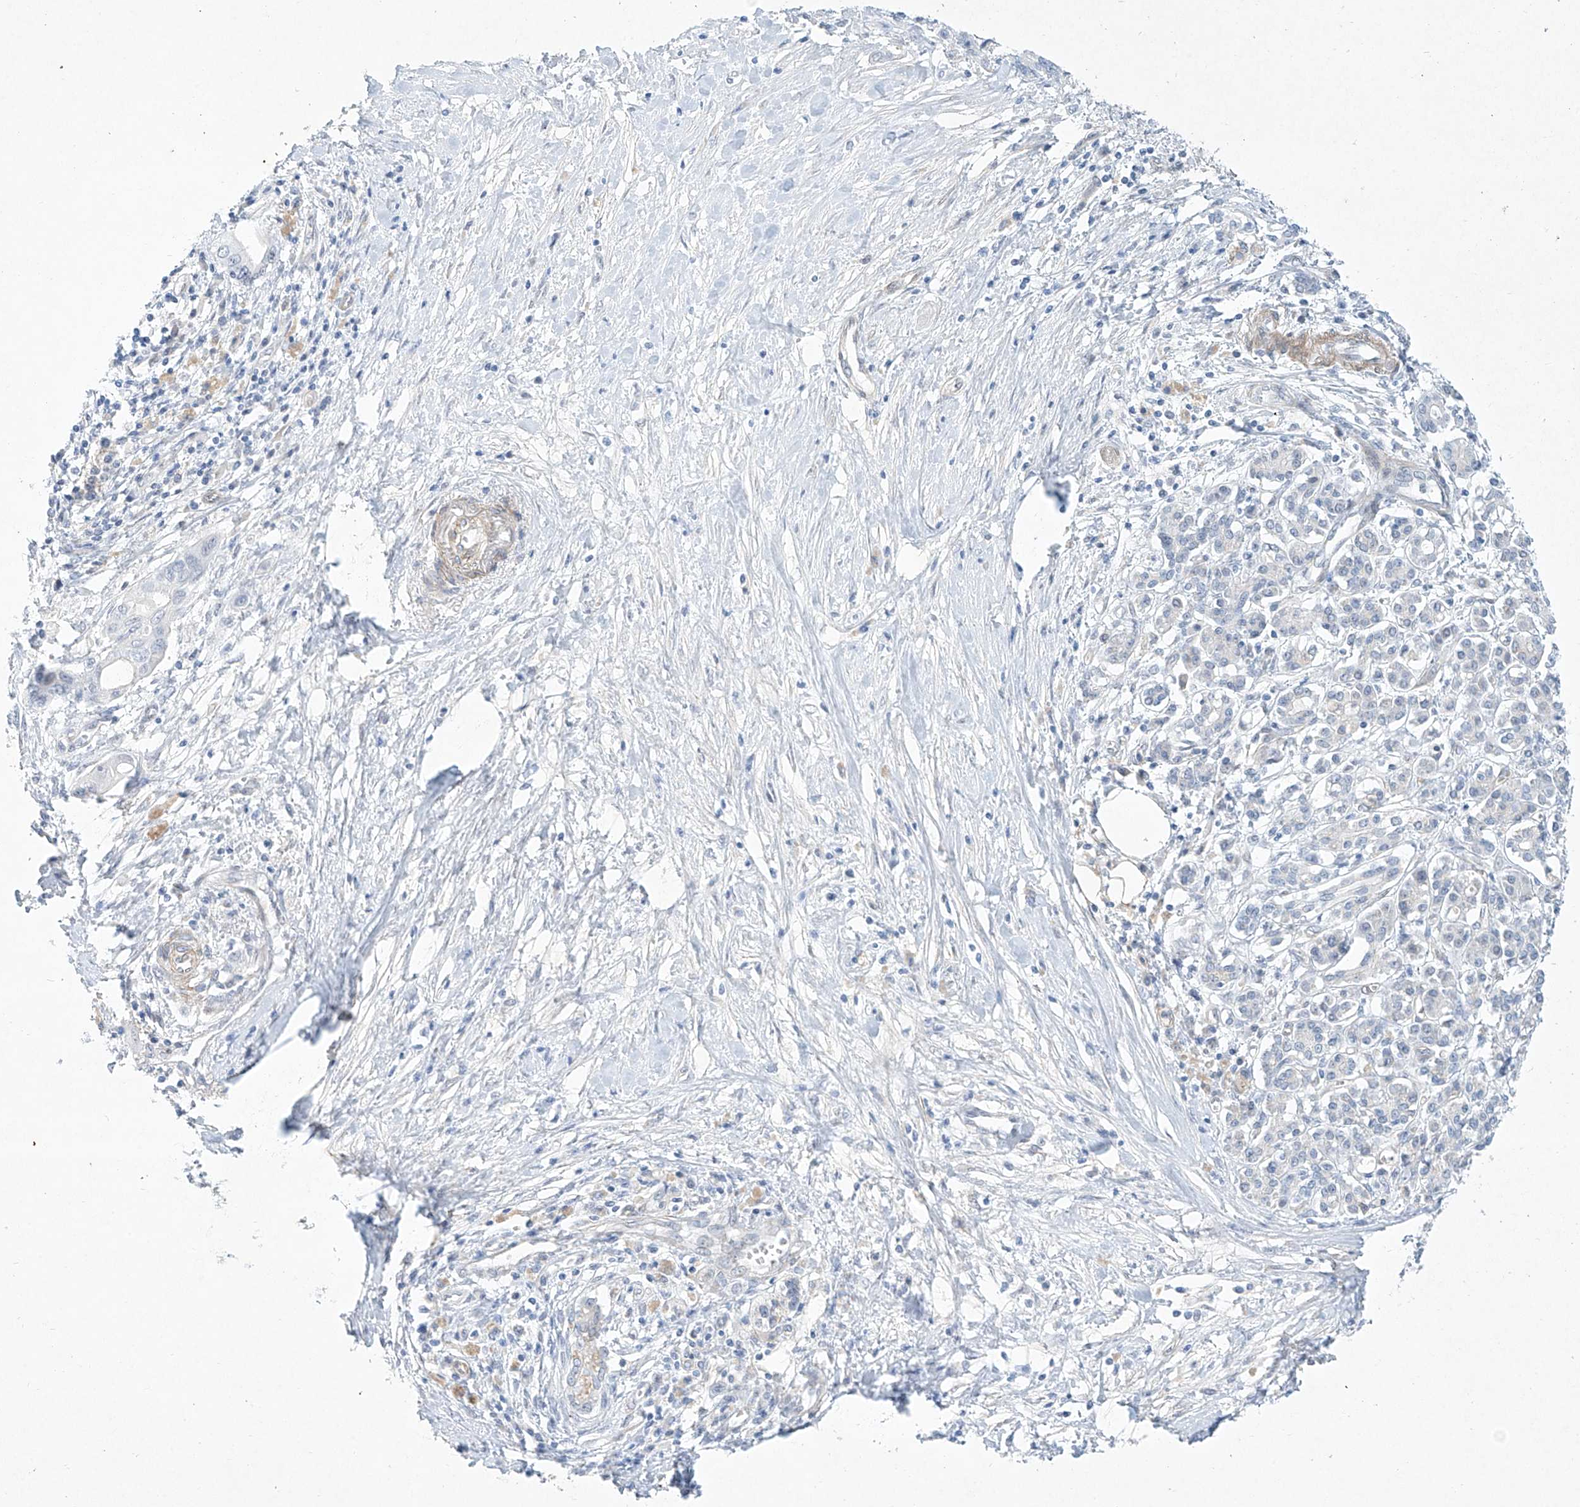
{"staining": {"intensity": "negative", "quantity": "none", "location": "none"}, "tissue": "pancreatic cancer", "cell_type": "Tumor cells", "image_type": "cancer", "snomed": [{"axis": "morphology", "description": "Adenocarcinoma, NOS"}, {"axis": "topography", "description": "Pancreas"}], "caption": "This is a image of IHC staining of pancreatic cancer, which shows no expression in tumor cells. (DAB immunohistochemistry, high magnification).", "gene": "REEP2", "patient": {"sex": "female", "age": 73}}